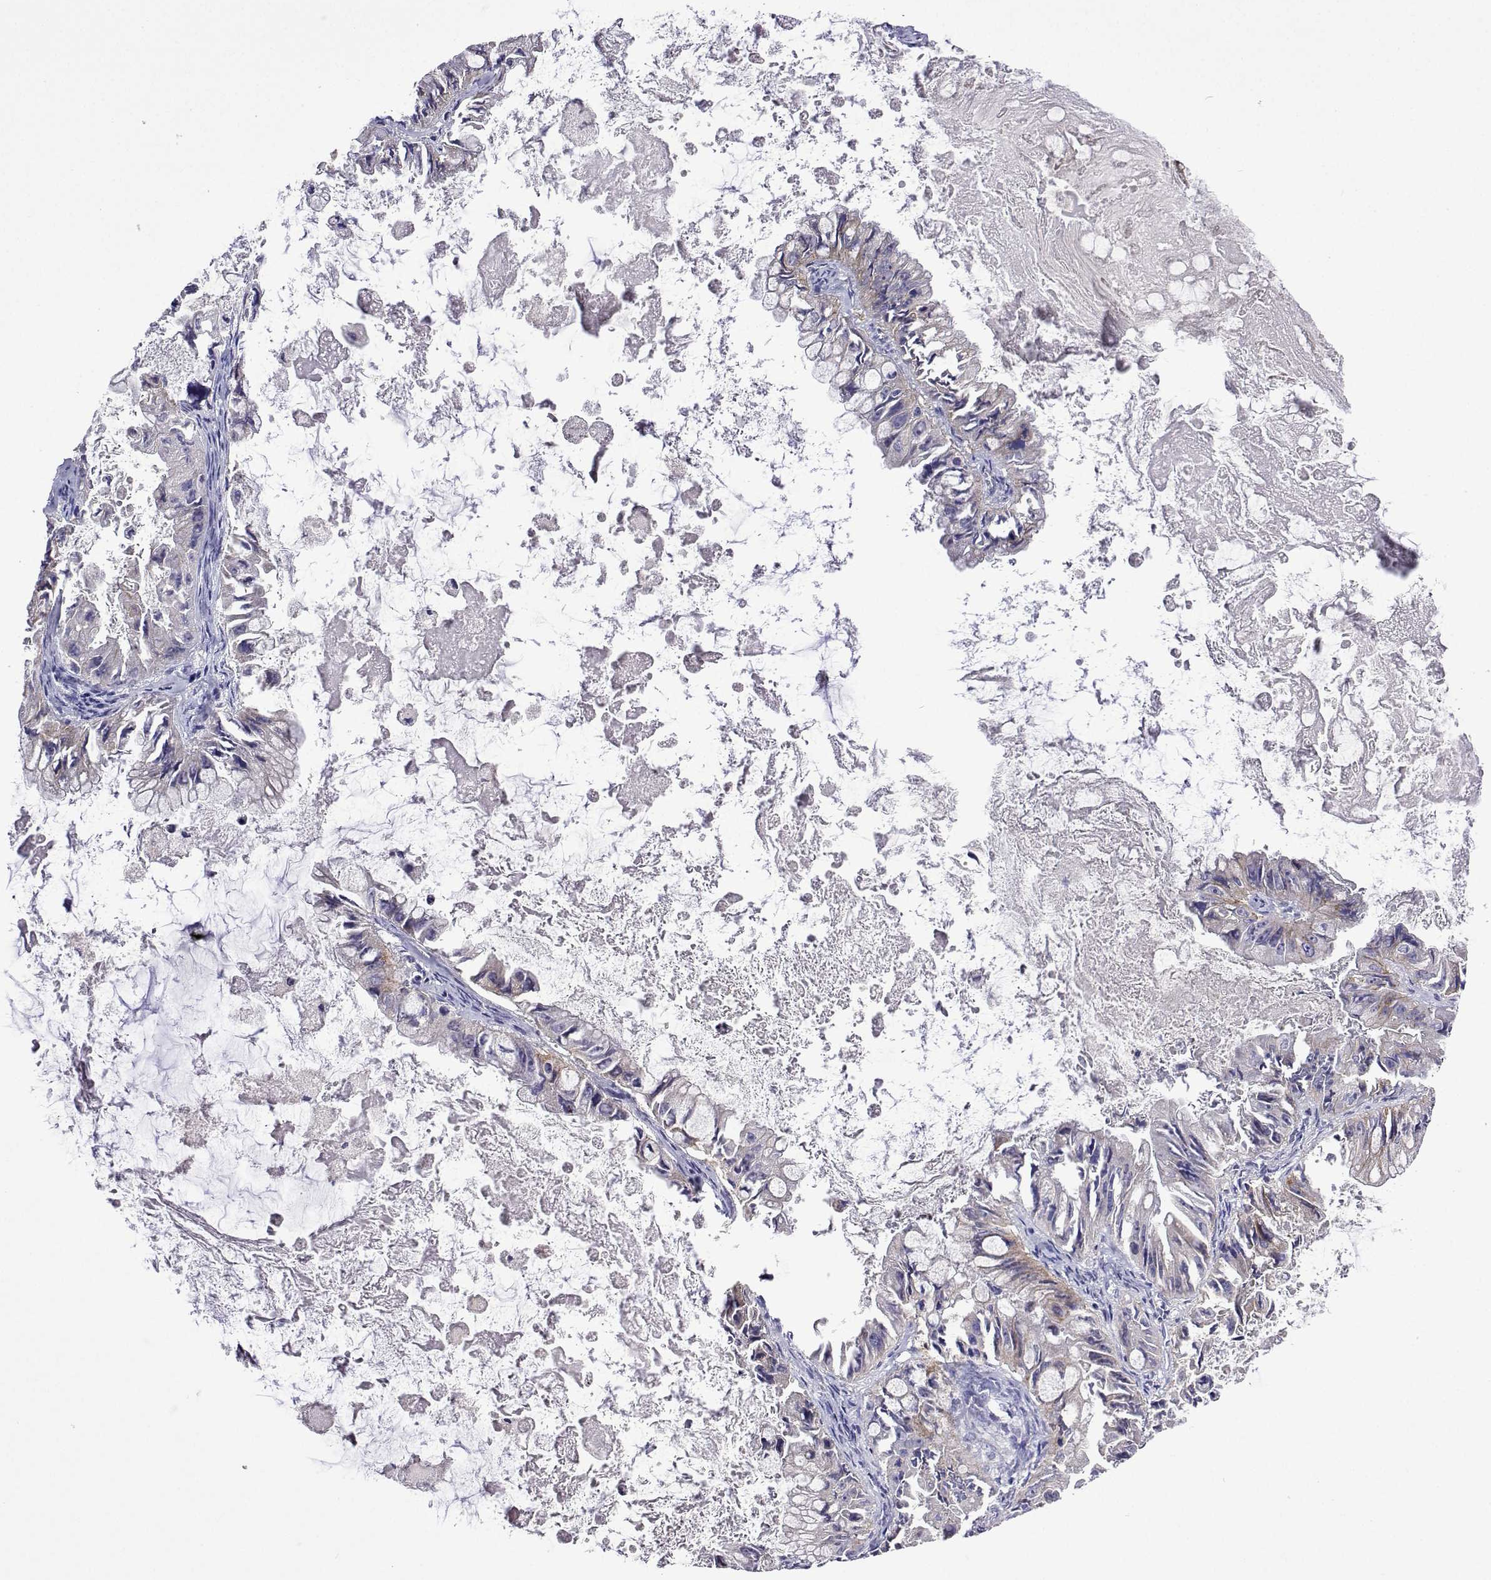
{"staining": {"intensity": "negative", "quantity": "none", "location": "none"}, "tissue": "ovarian cancer", "cell_type": "Tumor cells", "image_type": "cancer", "snomed": [{"axis": "morphology", "description": "Cystadenocarcinoma, mucinous, NOS"}, {"axis": "topography", "description": "Ovary"}], "caption": "Mucinous cystadenocarcinoma (ovarian) stained for a protein using immunohistochemistry (IHC) shows no positivity tumor cells.", "gene": "SULT2A1", "patient": {"sex": "female", "age": 61}}